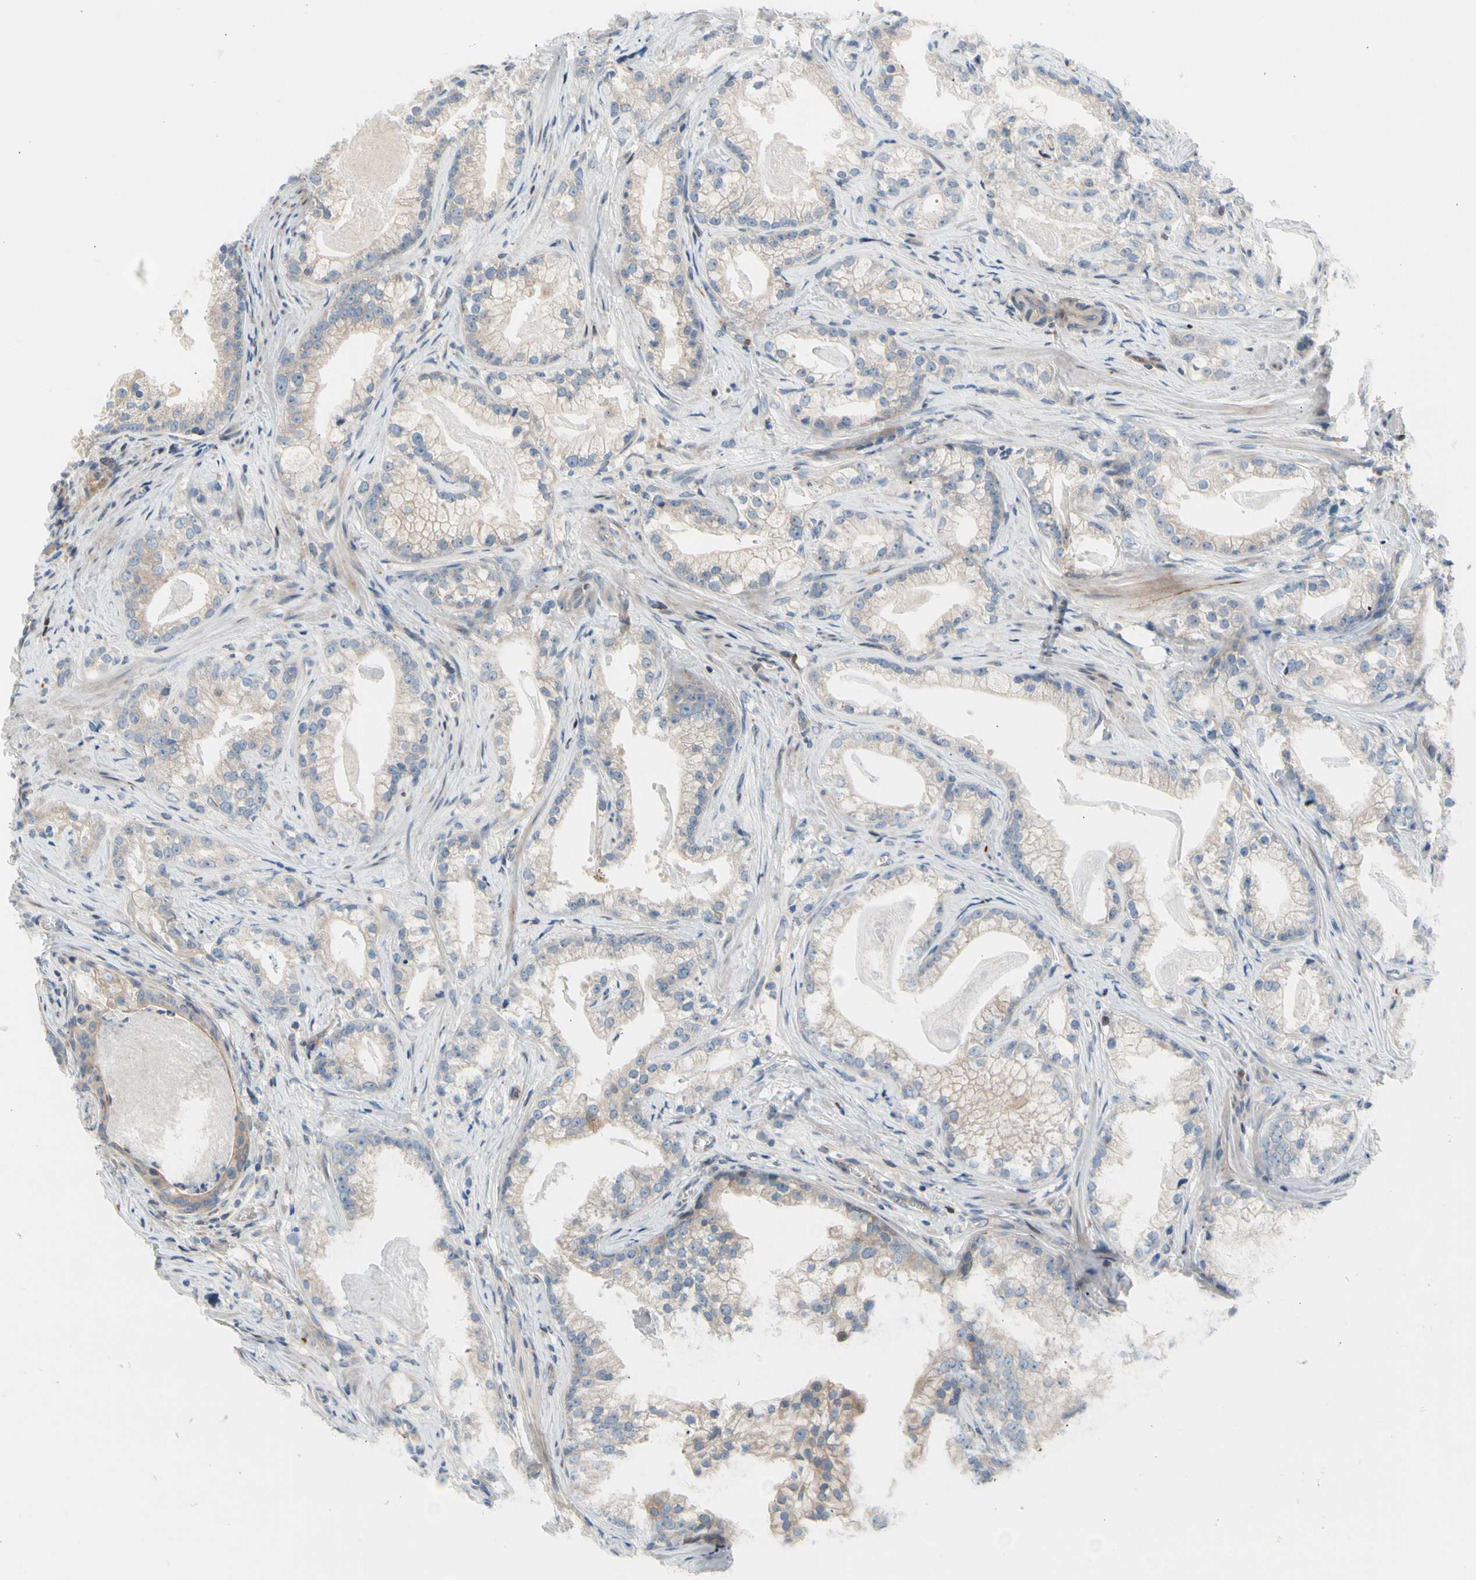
{"staining": {"intensity": "negative", "quantity": "none", "location": "none"}, "tissue": "prostate cancer", "cell_type": "Tumor cells", "image_type": "cancer", "snomed": [{"axis": "morphology", "description": "Adenocarcinoma, Low grade"}, {"axis": "topography", "description": "Prostate"}], "caption": "An image of prostate adenocarcinoma (low-grade) stained for a protein exhibits no brown staining in tumor cells.", "gene": "MAP3K3", "patient": {"sex": "male", "age": 59}}